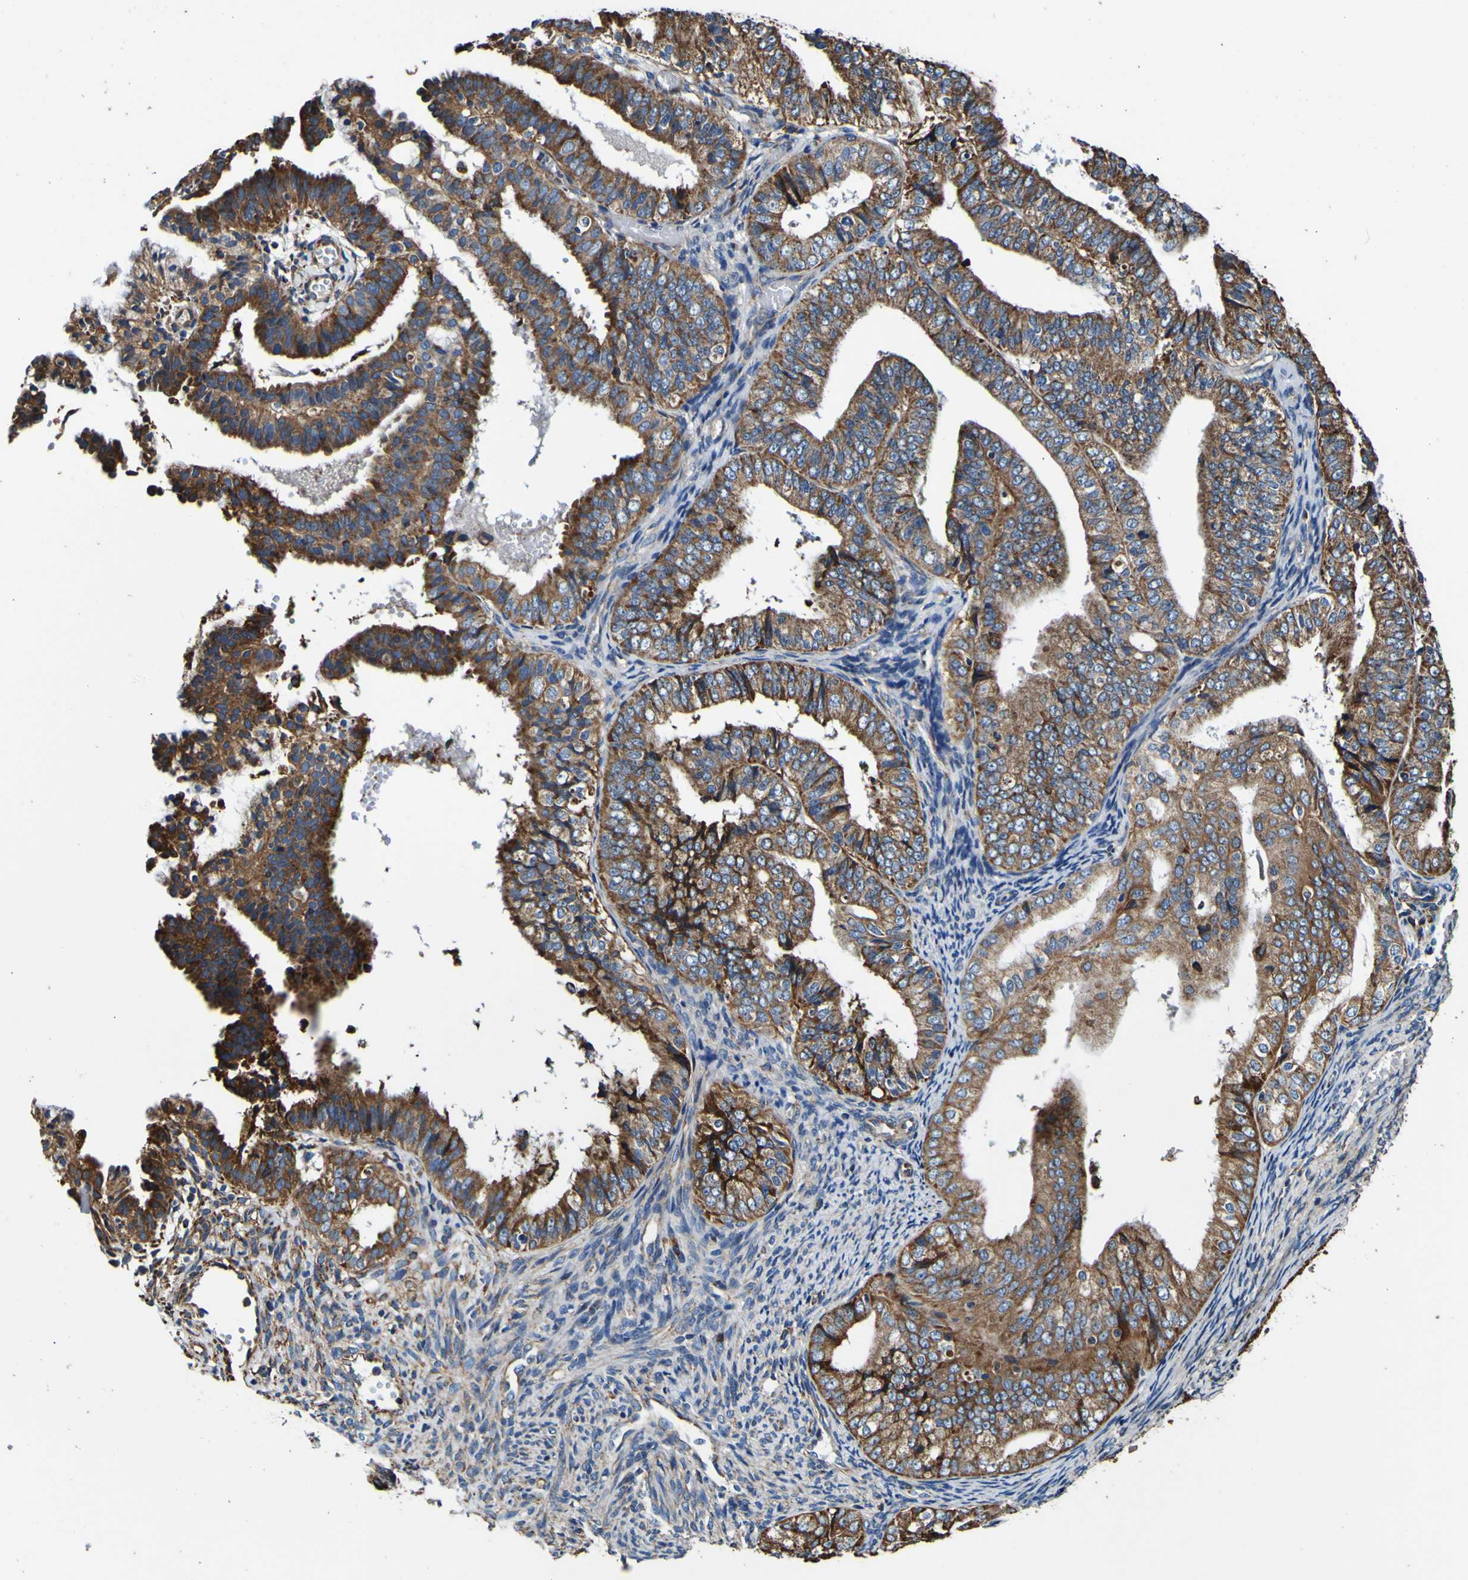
{"staining": {"intensity": "moderate", "quantity": ">75%", "location": "cytoplasmic/membranous"}, "tissue": "endometrial cancer", "cell_type": "Tumor cells", "image_type": "cancer", "snomed": [{"axis": "morphology", "description": "Adenocarcinoma, NOS"}, {"axis": "topography", "description": "Endometrium"}], "caption": "Immunohistochemistry micrograph of human adenocarcinoma (endometrial) stained for a protein (brown), which reveals medium levels of moderate cytoplasmic/membranous expression in approximately >75% of tumor cells.", "gene": "INPP5A", "patient": {"sex": "female", "age": 63}}